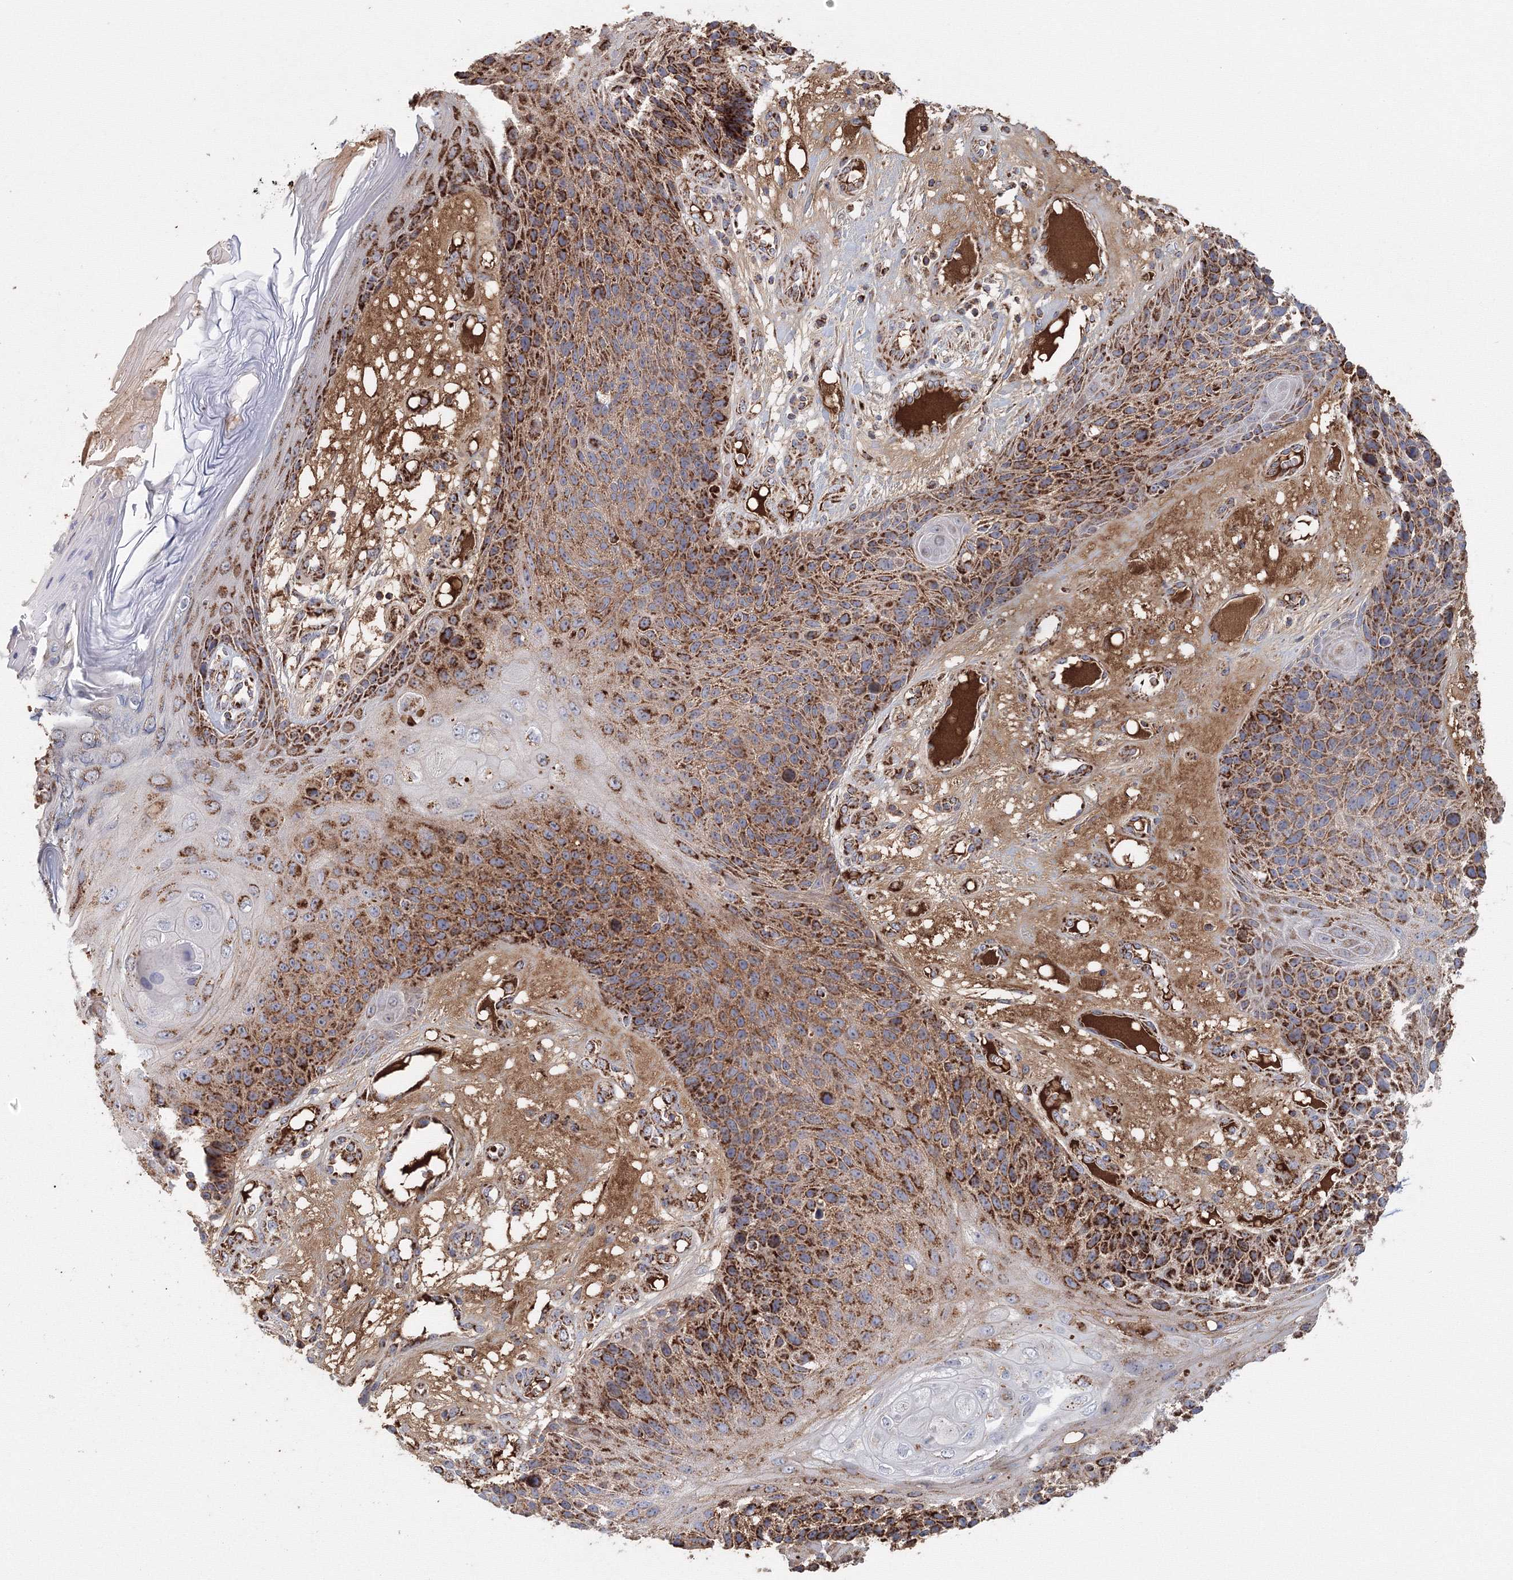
{"staining": {"intensity": "strong", "quantity": ">75%", "location": "cytoplasmic/membranous"}, "tissue": "skin cancer", "cell_type": "Tumor cells", "image_type": "cancer", "snomed": [{"axis": "morphology", "description": "Squamous cell carcinoma, NOS"}, {"axis": "topography", "description": "Skin"}], "caption": "Immunohistochemical staining of human skin cancer displays strong cytoplasmic/membranous protein staining in approximately >75% of tumor cells.", "gene": "GRPEL1", "patient": {"sex": "female", "age": 88}}